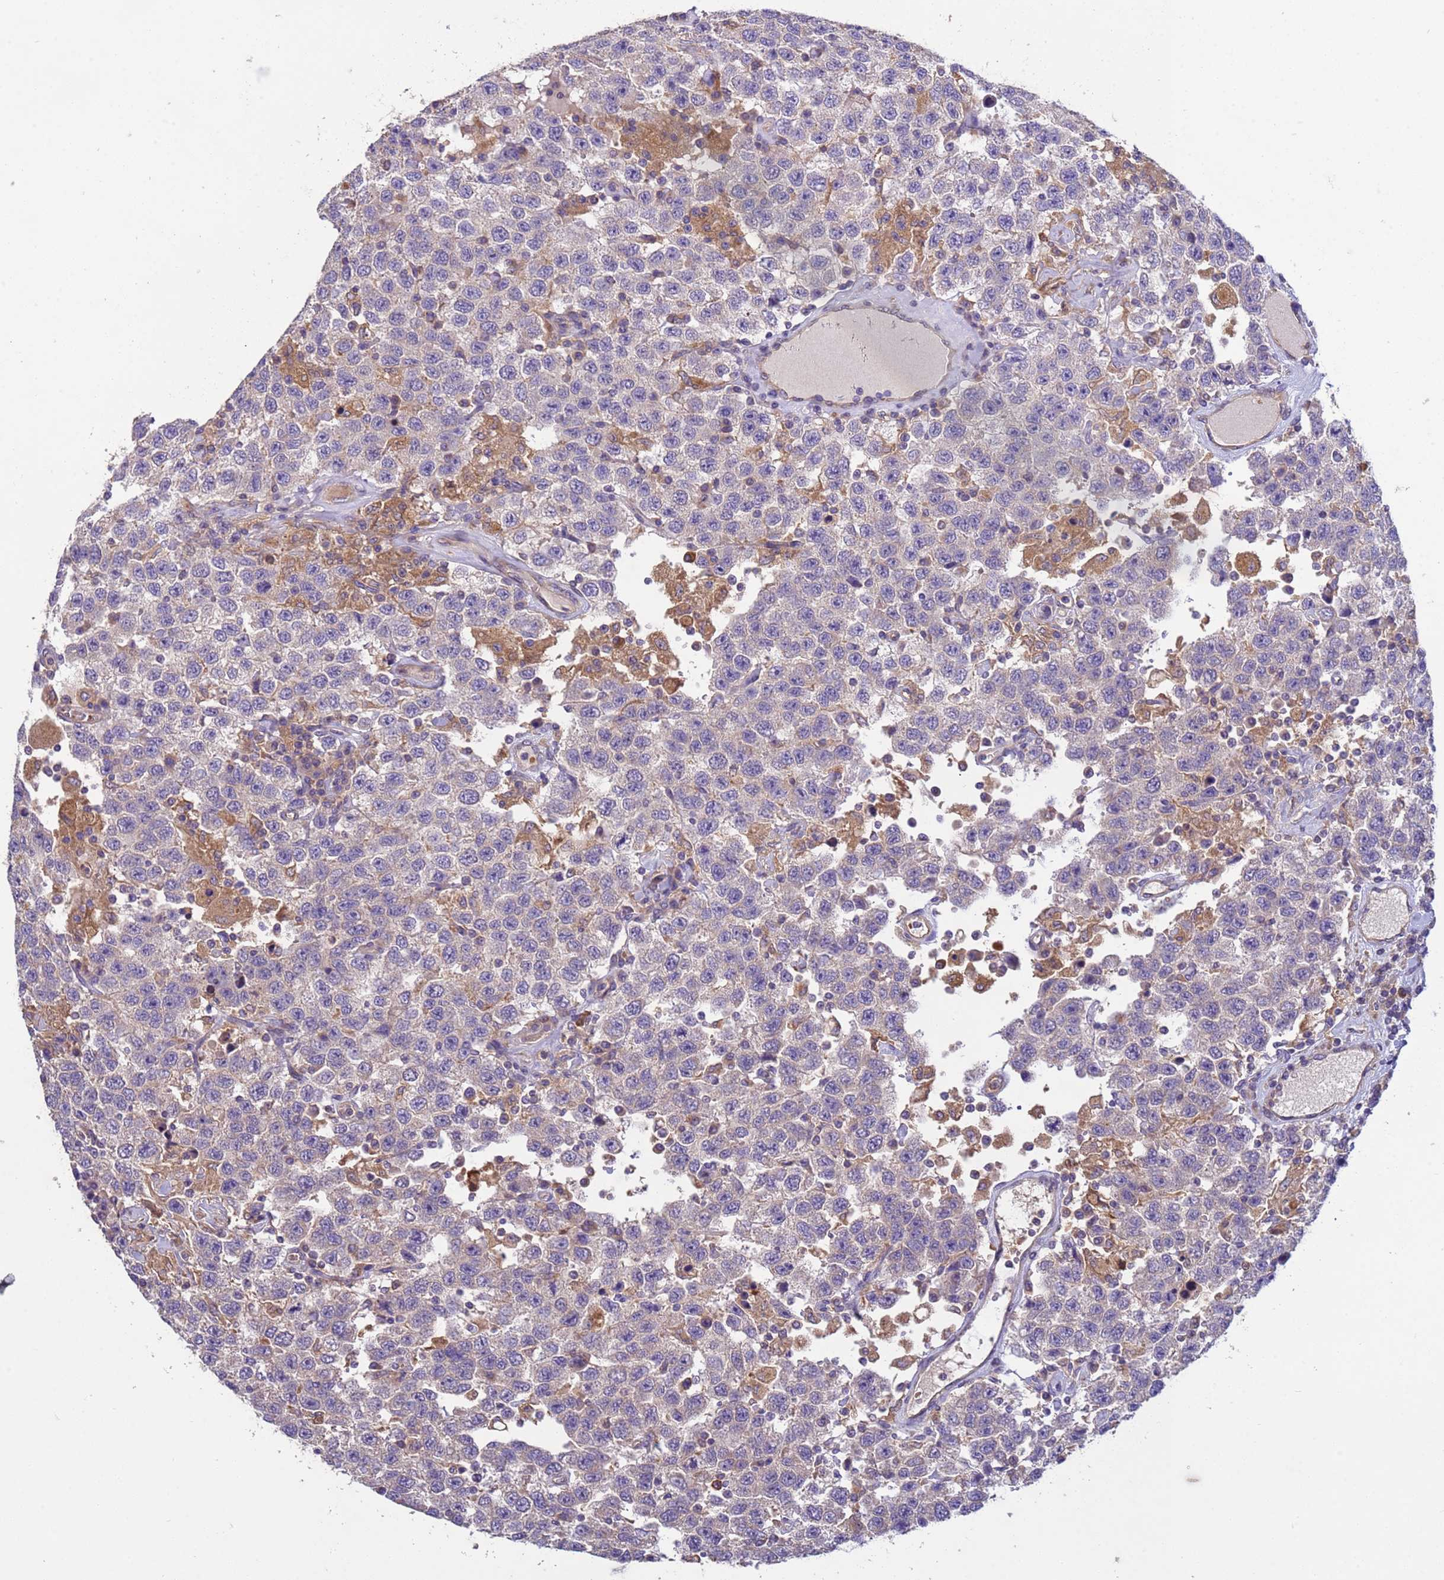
{"staining": {"intensity": "negative", "quantity": "none", "location": "none"}, "tissue": "testis cancer", "cell_type": "Tumor cells", "image_type": "cancer", "snomed": [{"axis": "morphology", "description": "Seminoma, NOS"}, {"axis": "topography", "description": "Testis"}], "caption": "Tumor cells are negative for protein expression in human testis cancer. (IHC, brightfield microscopy, high magnification).", "gene": "RAB10", "patient": {"sex": "male", "age": 41}}